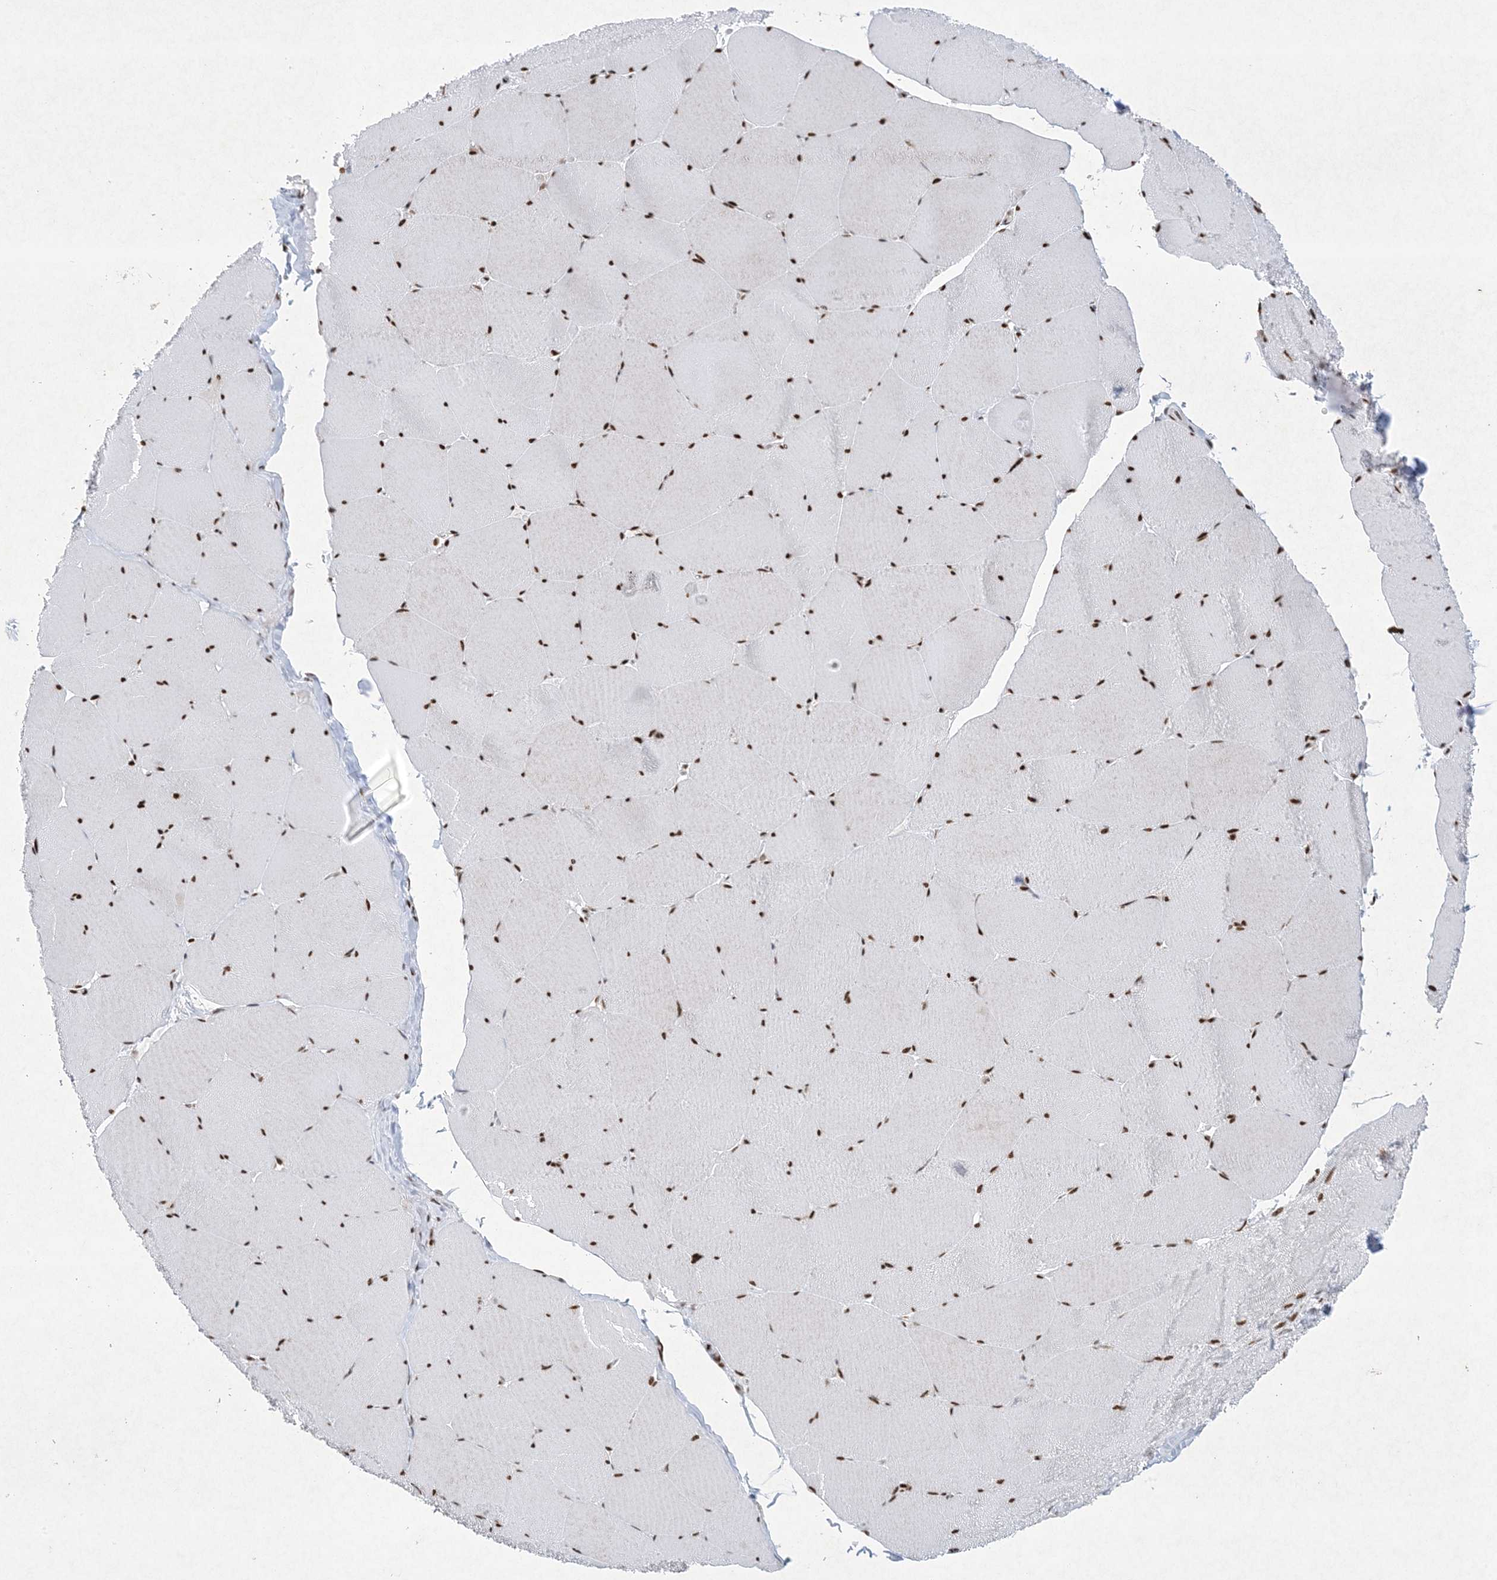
{"staining": {"intensity": "strong", "quantity": ">75%", "location": "nuclear"}, "tissue": "skeletal muscle", "cell_type": "Myocytes", "image_type": "normal", "snomed": [{"axis": "morphology", "description": "Normal tissue, NOS"}, {"axis": "topography", "description": "Skeletal muscle"}, {"axis": "topography", "description": "Head-Neck"}], "caption": "A high amount of strong nuclear positivity is seen in approximately >75% of myocytes in unremarkable skeletal muscle. The staining was performed using DAB (3,3'-diaminobenzidine), with brown indicating positive protein expression. Nuclei are stained blue with hematoxylin.", "gene": "PKNOX2", "patient": {"sex": "male", "age": 66}}